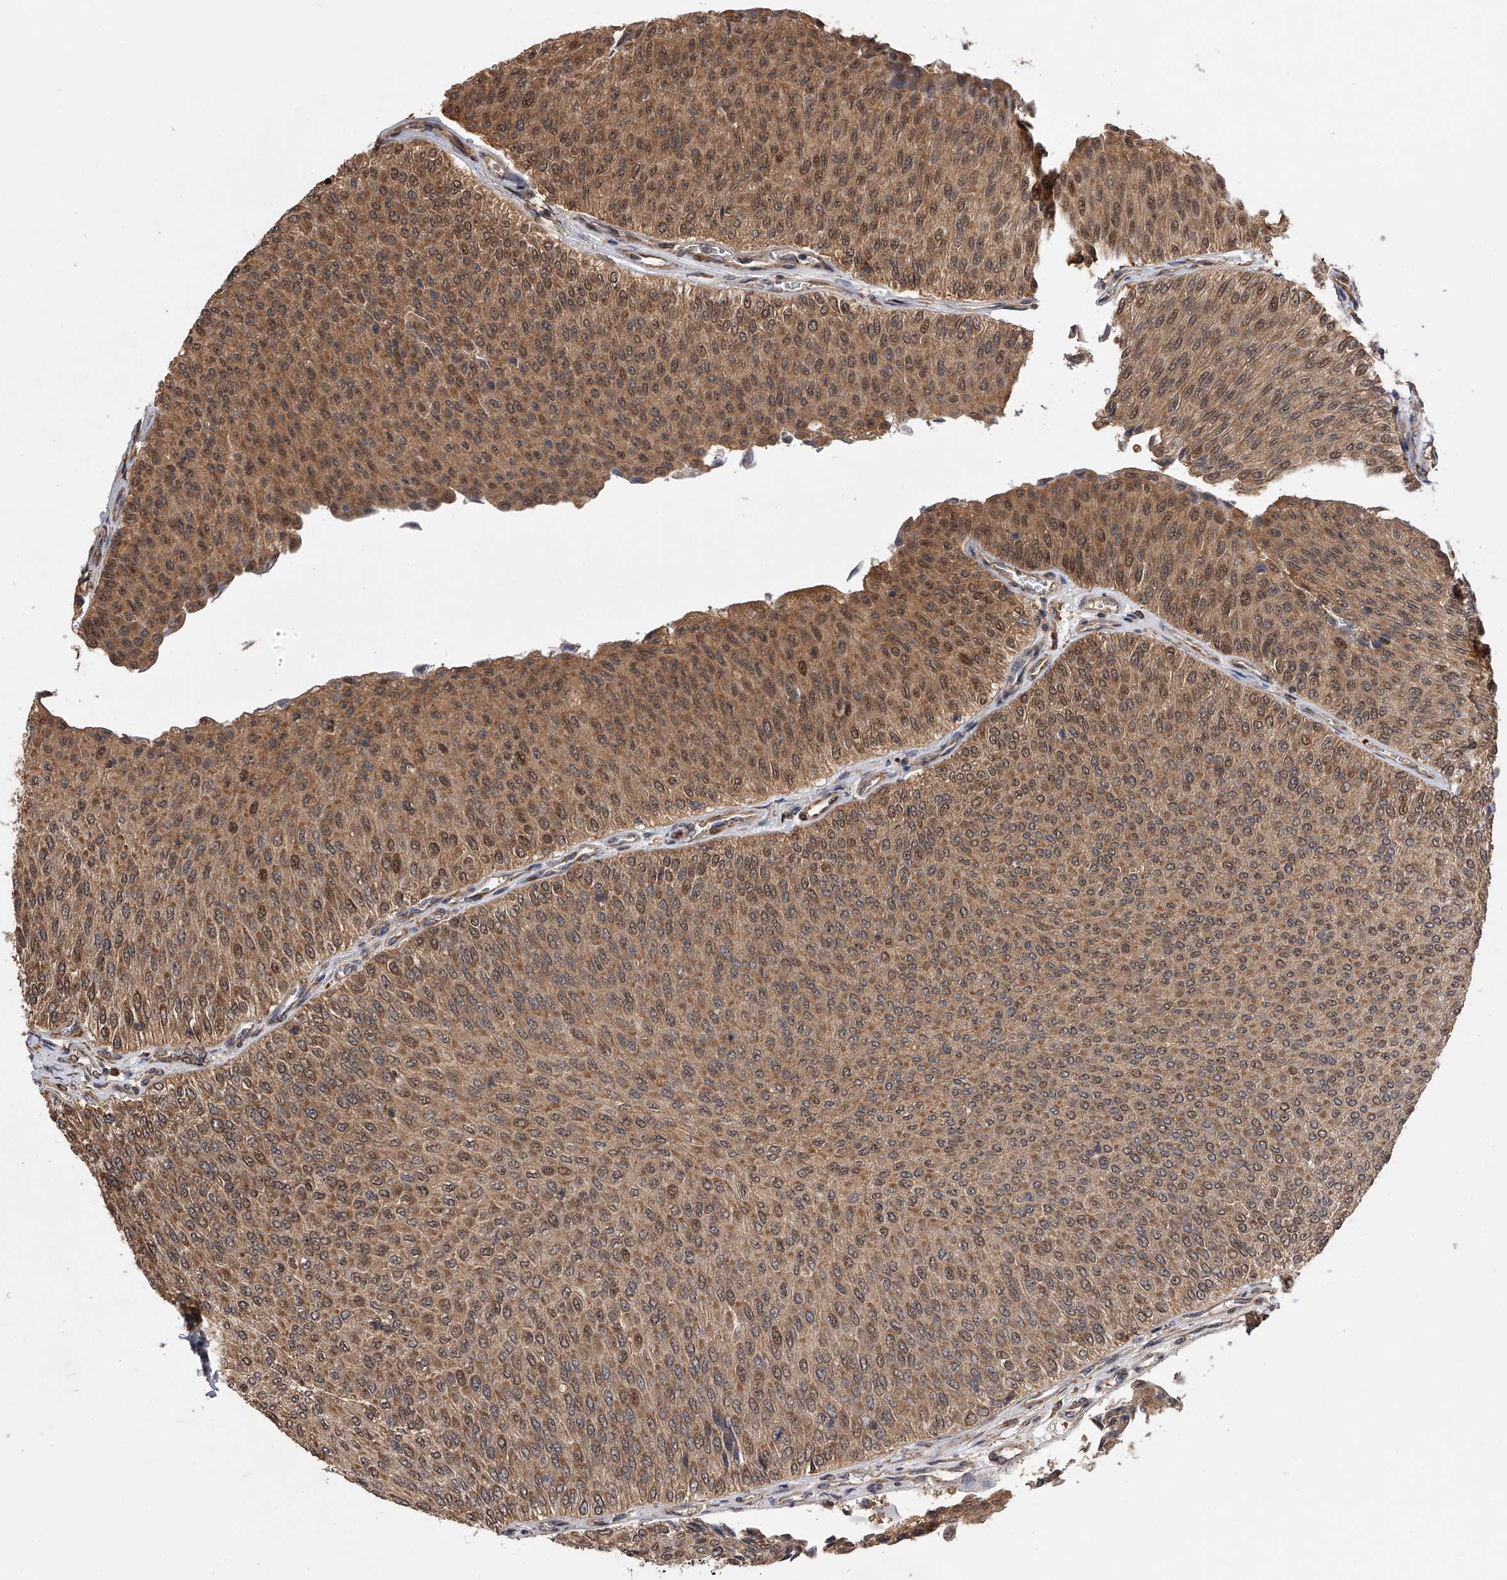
{"staining": {"intensity": "moderate", "quantity": ">75%", "location": "cytoplasmic/membranous,nuclear"}, "tissue": "urothelial cancer", "cell_type": "Tumor cells", "image_type": "cancer", "snomed": [{"axis": "morphology", "description": "Urothelial carcinoma, Low grade"}, {"axis": "topography", "description": "Urinary bladder"}], "caption": "Human low-grade urothelial carcinoma stained with a brown dye displays moderate cytoplasmic/membranous and nuclear positive expression in approximately >75% of tumor cells.", "gene": "GMDS", "patient": {"sex": "male", "age": 78}}